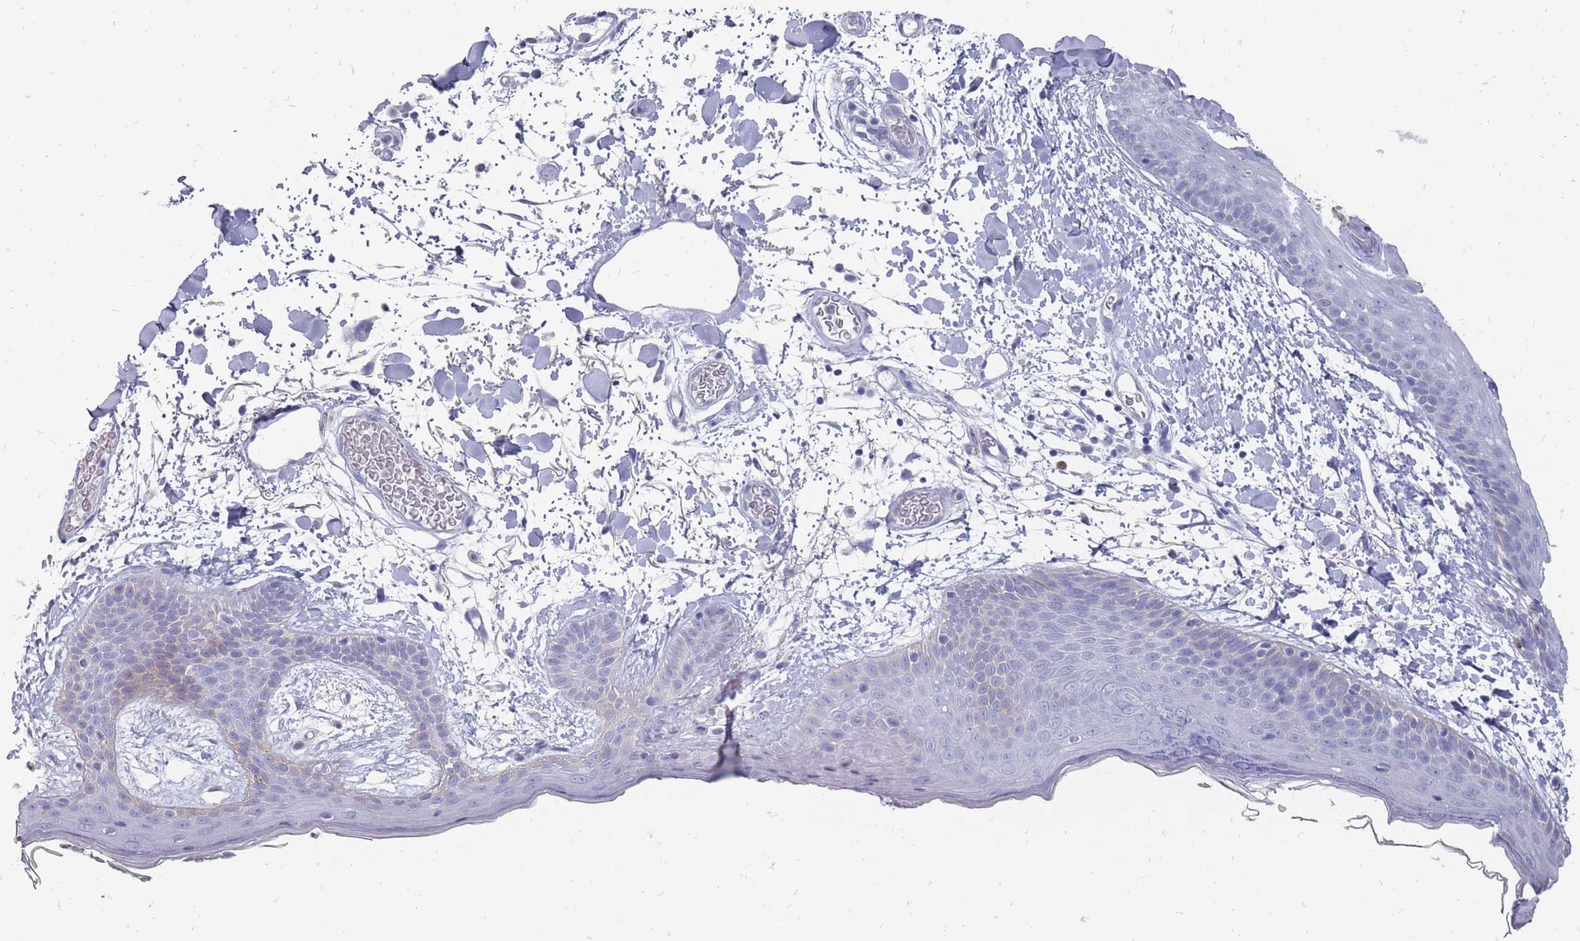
{"staining": {"intensity": "negative", "quantity": "none", "location": "none"}, "tissue": "skin", "cell_type": "Fibroblasts", "image_type": "normal", "snomed": [{"axis": "morphology", "description": "Normal tissue, NOS"}, {"axis": "topography", "description": "Skin"}], "caption": "DAB immunohistochemical staining of normal skin shows no significant expression in fibroblasts.", "gene": "OTULINL", "patient": {"sex": "male", "age": 79}}